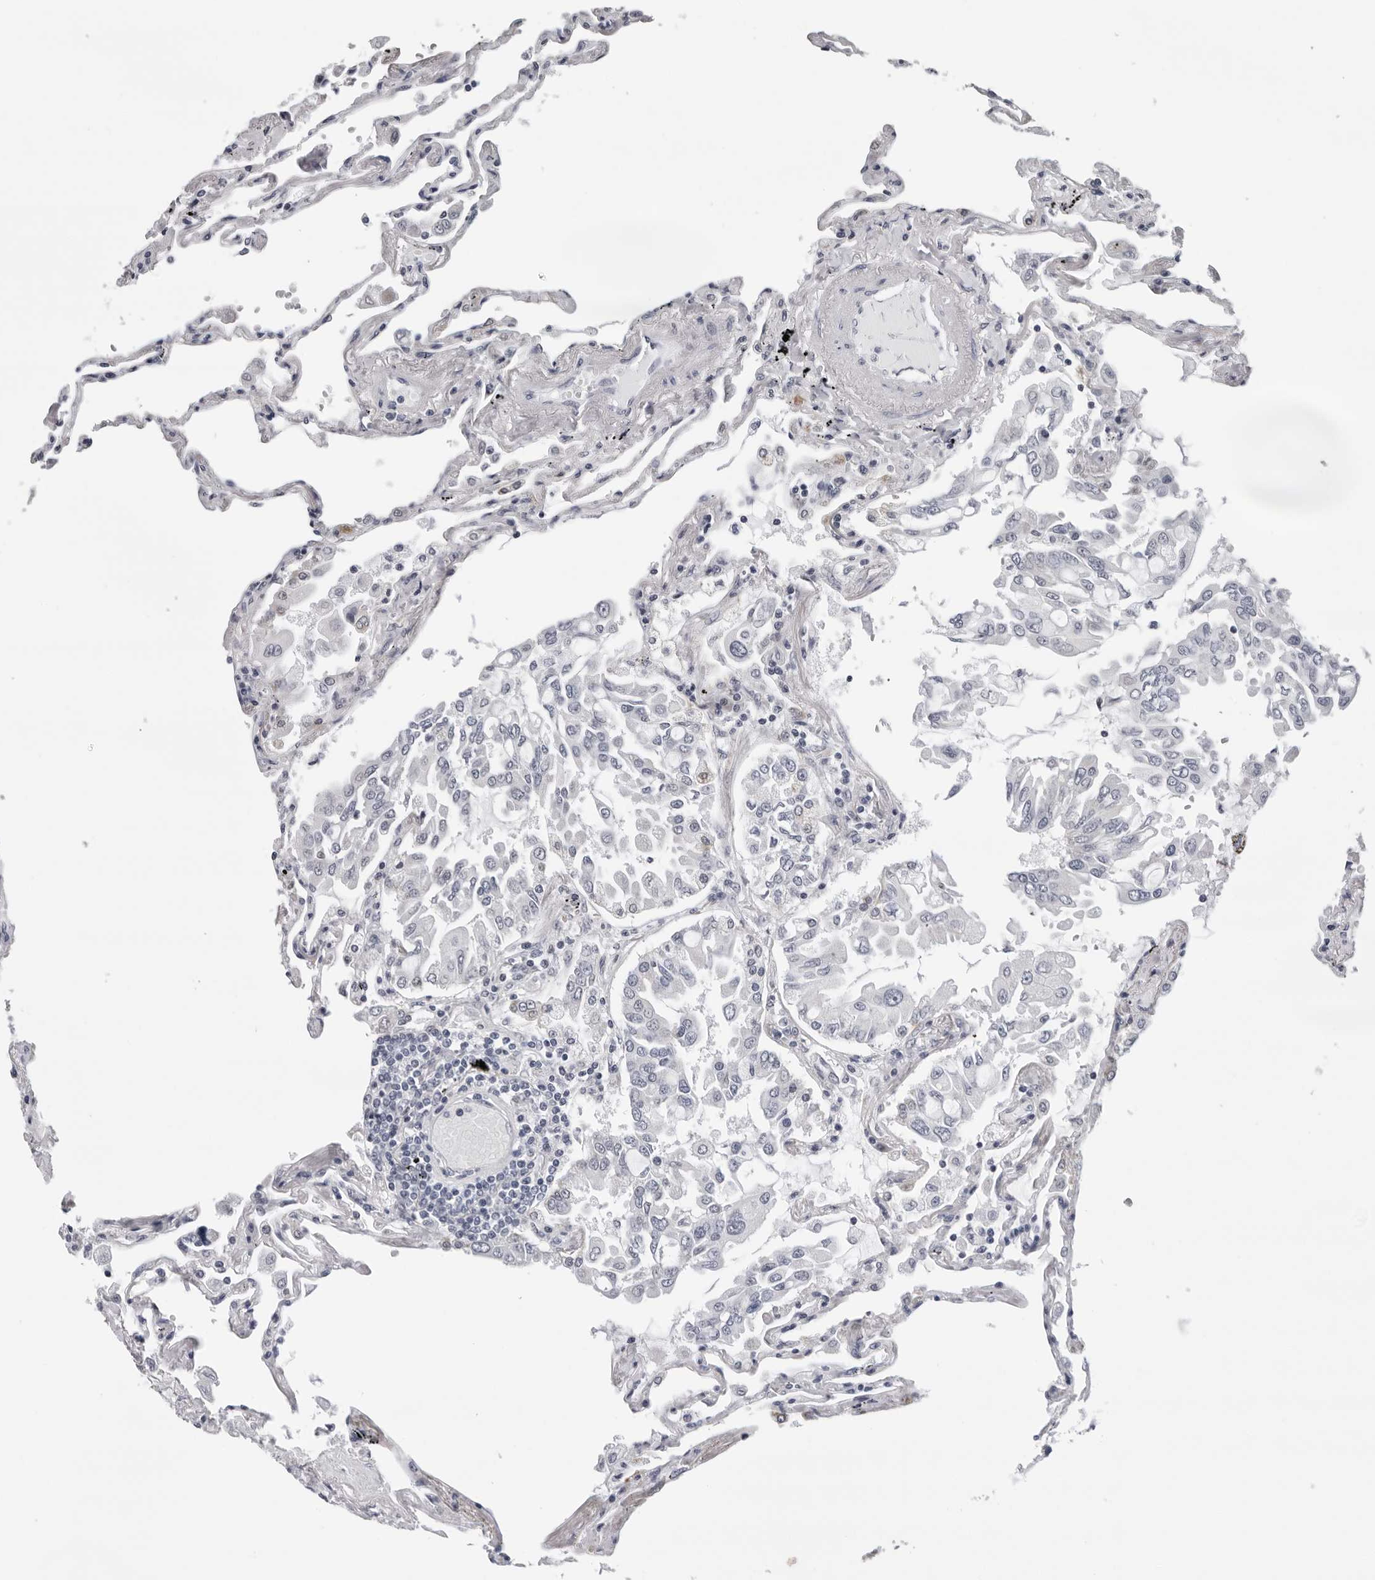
{"staining": {"intensity": "negative", "quantity": "none", "location": "none"}, "tissue": "lung", "cell_type": "Alveolar cells", "image_type": "normal", "snomed": [{"axis": "morphology", "description": "Normal tissue, NOS"}, {"axis": "topography", "description": "Lung"}], "caption": "Histopathology image shows no significant protein positivity in alveolar cells of normal lung. The staining was performed using DAB (3,3'-diaminobenzidine) to visualize the protein expression in brown, while the nuclei were stained in blue with hematoxylin (Magnification: 20x).", "gene": "CPT2", "patient": {"sex": "female", "age": 67}}